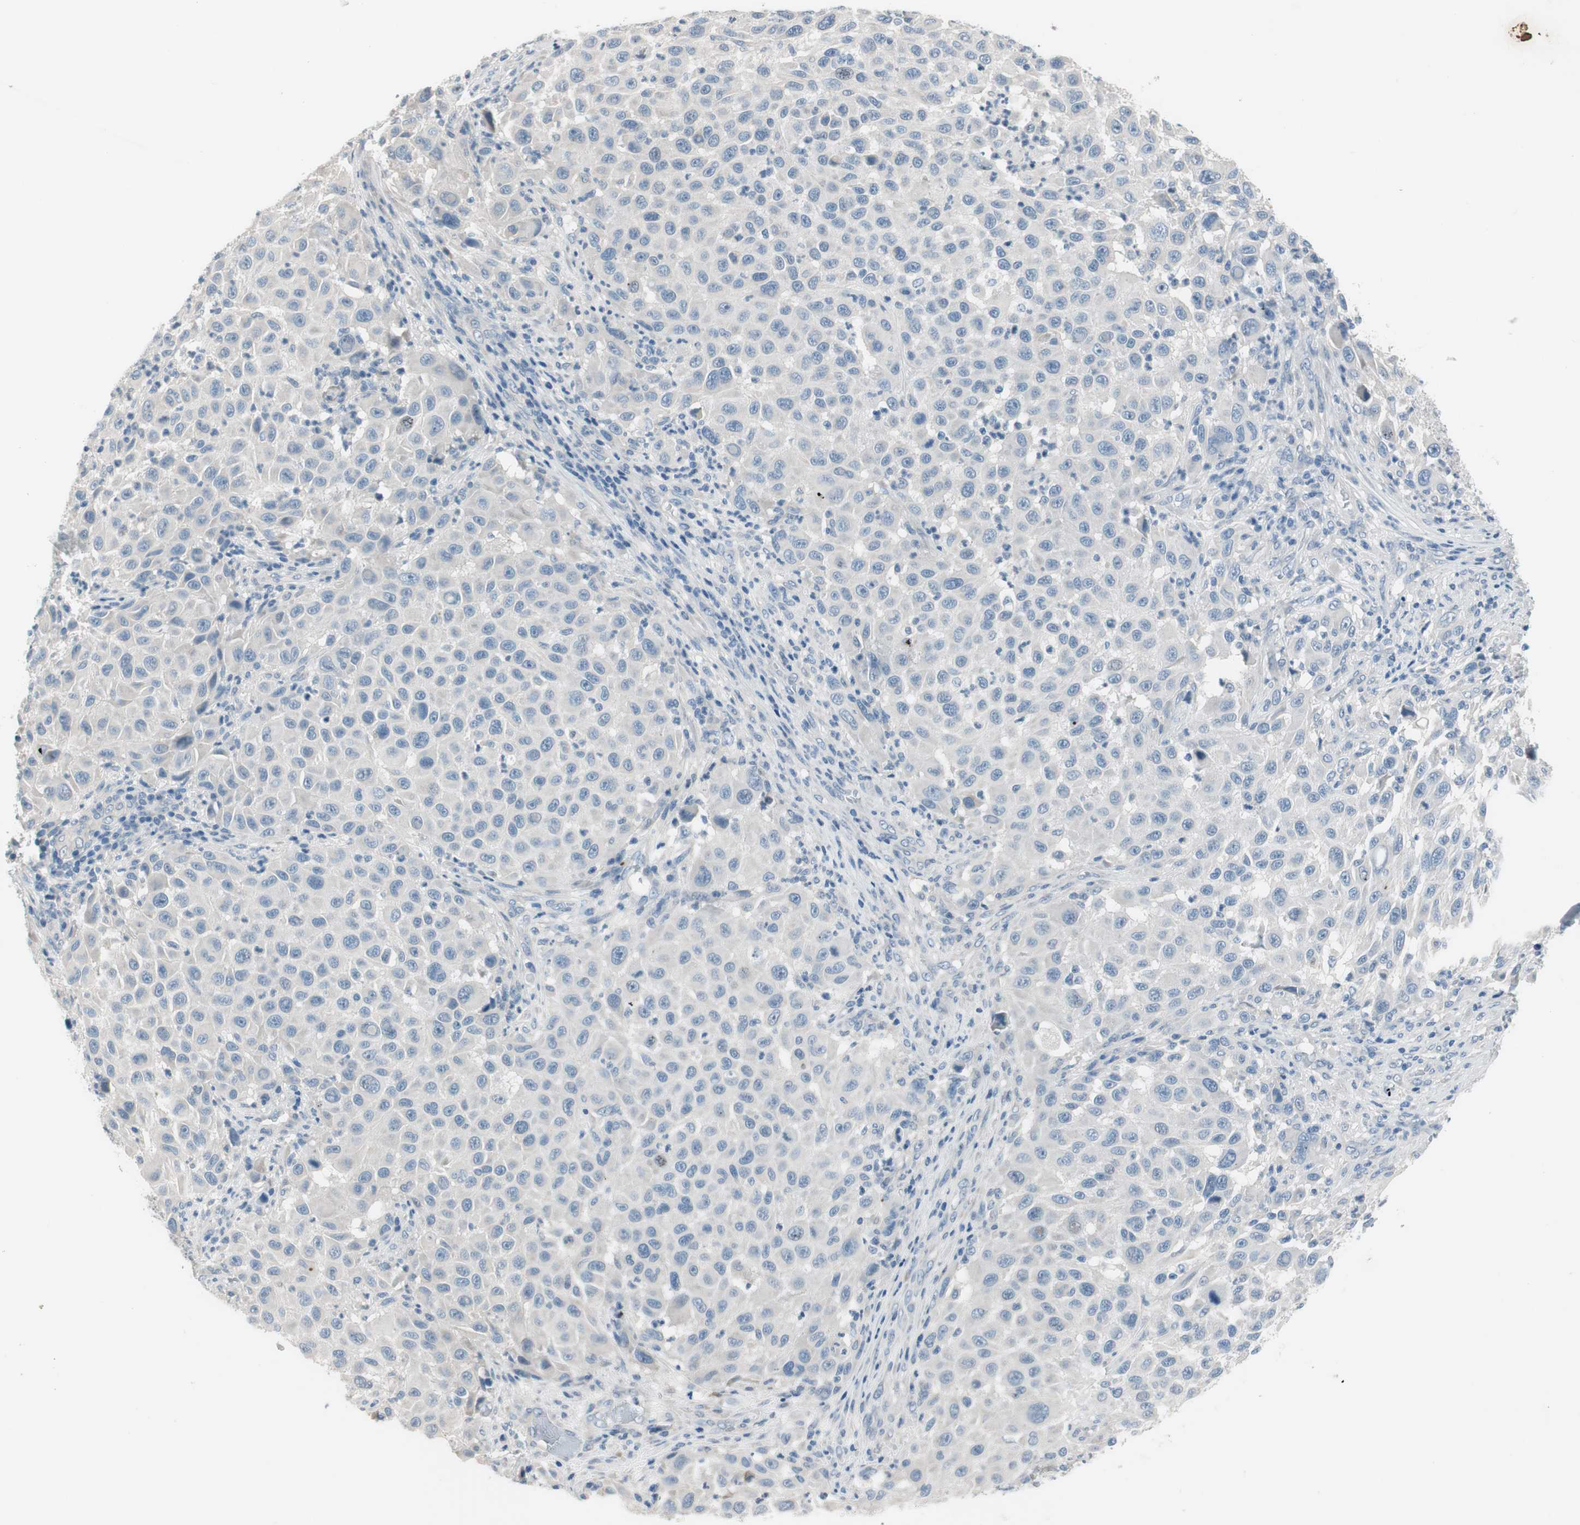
{"staining": {"intensity": "negative", "quantity": "none", "location": "none"}, "tissue": "melanoma", "cell_type": "Tumor cells", "image_type": "cancer", "snomed": [{"axis": "morphology", "description": "Malignant melanoma, Metastatic site"}, {"axis": "topography", "description": "Lymph node"}], "caption": "This is an IHC image of malignant melanoma (metastatic site). There is no staining in tumor cells.", "gene": "PRRG4", "patient": {"sex": "male", "age": 61}}